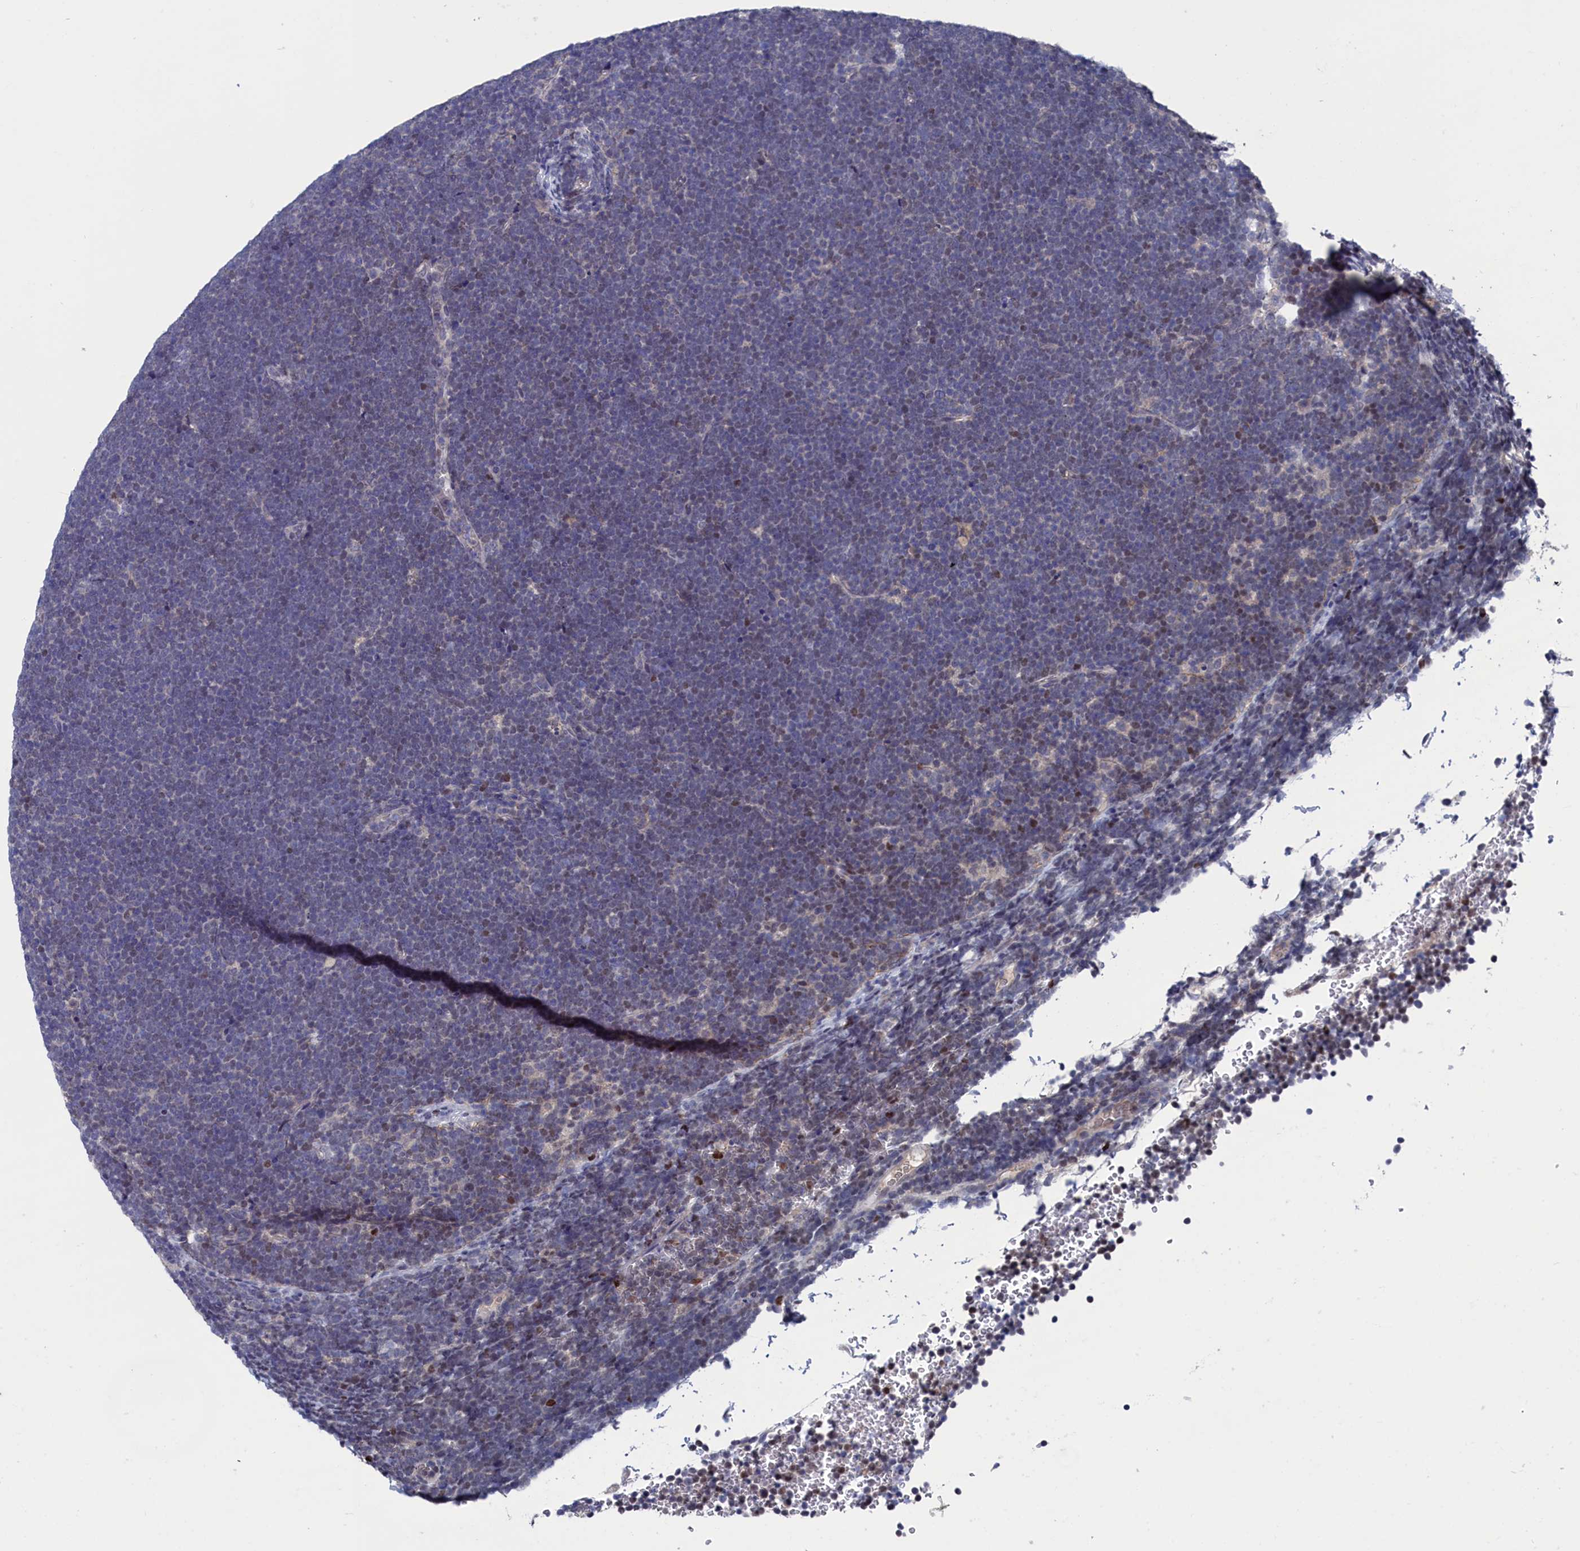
{"staining": {"intensity": "negative", "quantity": "none", "location": "none"}, "tissue": "lymphoma", "cell_type": "Tumor cells", "image_type": "cancer", "snomed": [{"axis": "morphology", "description": "Malignant lymphoma, non-Hodgkin's type, High grade"}, {"axis": "topography", "description": "Lymph node"}], "caption": "Photomicrograph shows no protein expression in tumor cells of lymphoma tissue.", "gene": "SPATA13", "patient": {"sex": "male", "age": 13}}